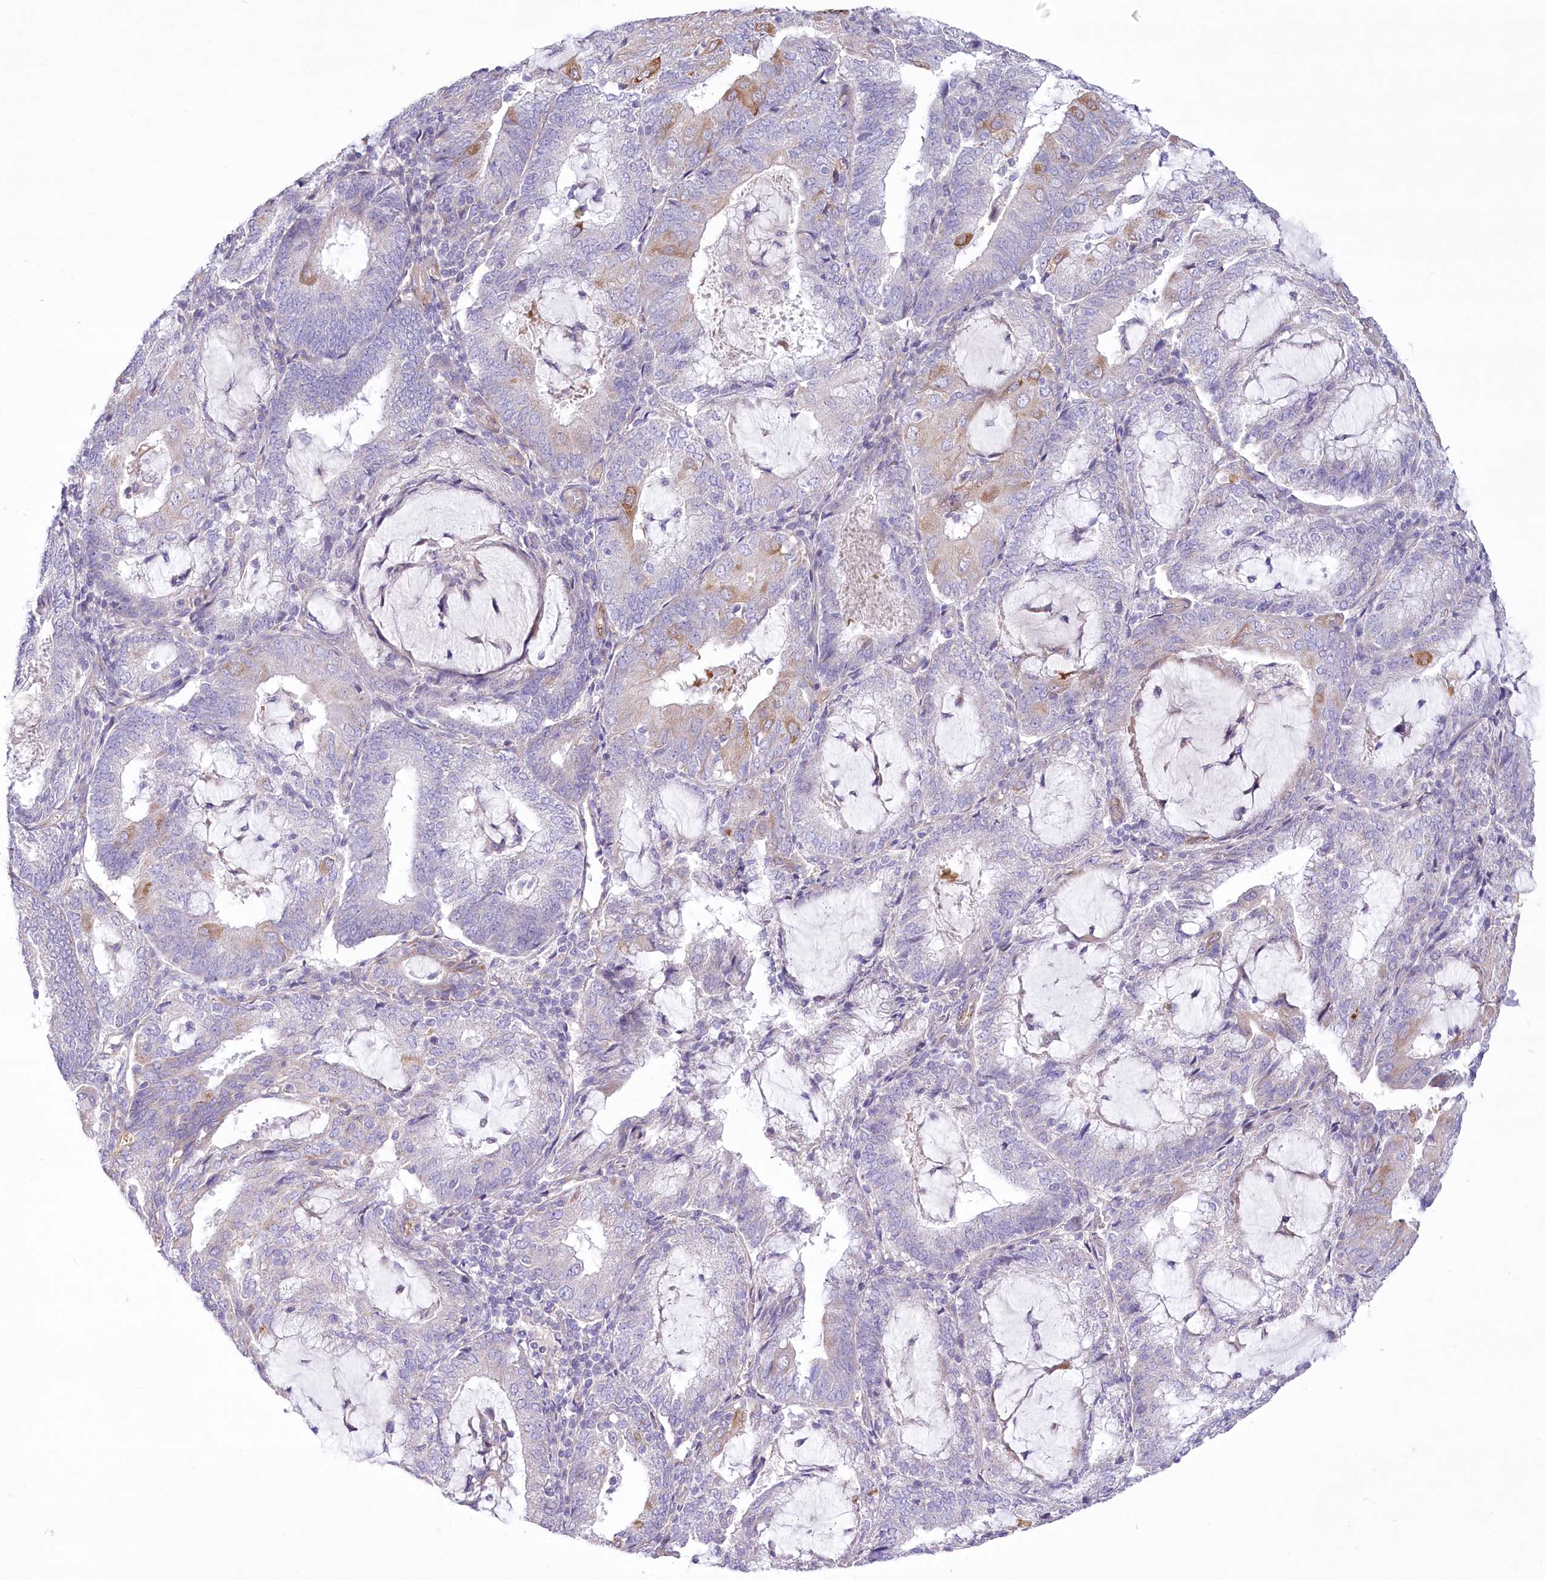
{"staining": {"intensity": "negative", "quantity": "none", "location": "none"}, "tissue": "endometrial cancer", "cell_type": "Tumor cells", "image_type": "cancer", "snomed": [{"axis": "morphology", "description": "Adenocarcinoma, NOS"}, {"axis": "topography", "description": "Endometrium"}], "caption": "Endometrial cancer was stained to show a protein in brown. There is no significant positivity in tumor cells.", "gene": "ANGPTL3", "patient": {"sex": "female", "age": 81}}